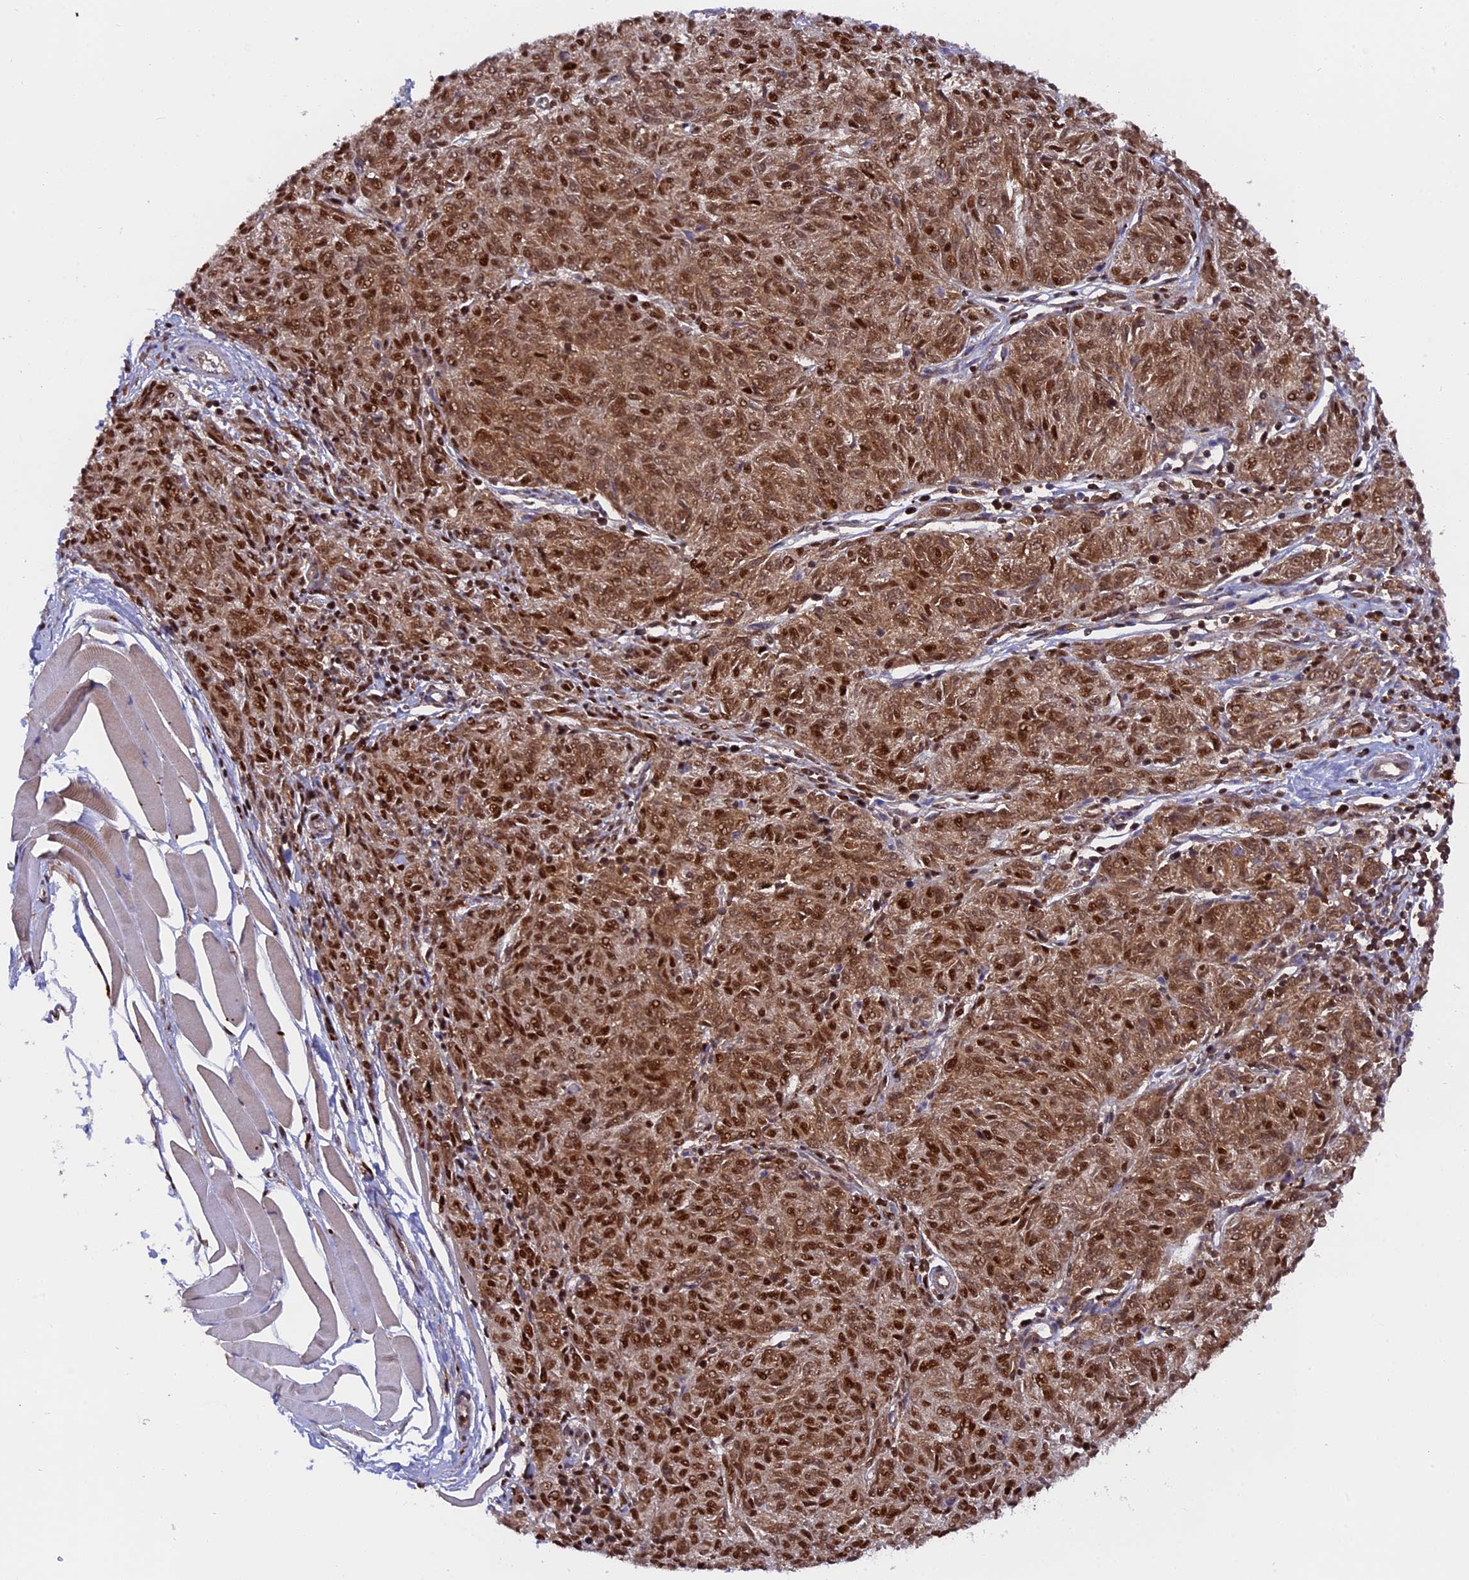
{"staining": {"intensity": "strong", "quantity": ">75%", "location": "cytoplasmic/membranous,nuclear"}, "tissue": "melanoma", "cell_type": "Tumor cells", "image_type": "cancer", "snomed": [{"axis": "morphology", "description": "Malignant melanoma, NOS"}, {"axis": "topography", "description": "Skin"}], "caption": "Melanoma stained with a protein marker displays strong staining in tumor cells.", "gene": "RAMAC", "patient": {"sex": "female", "age": 72}}